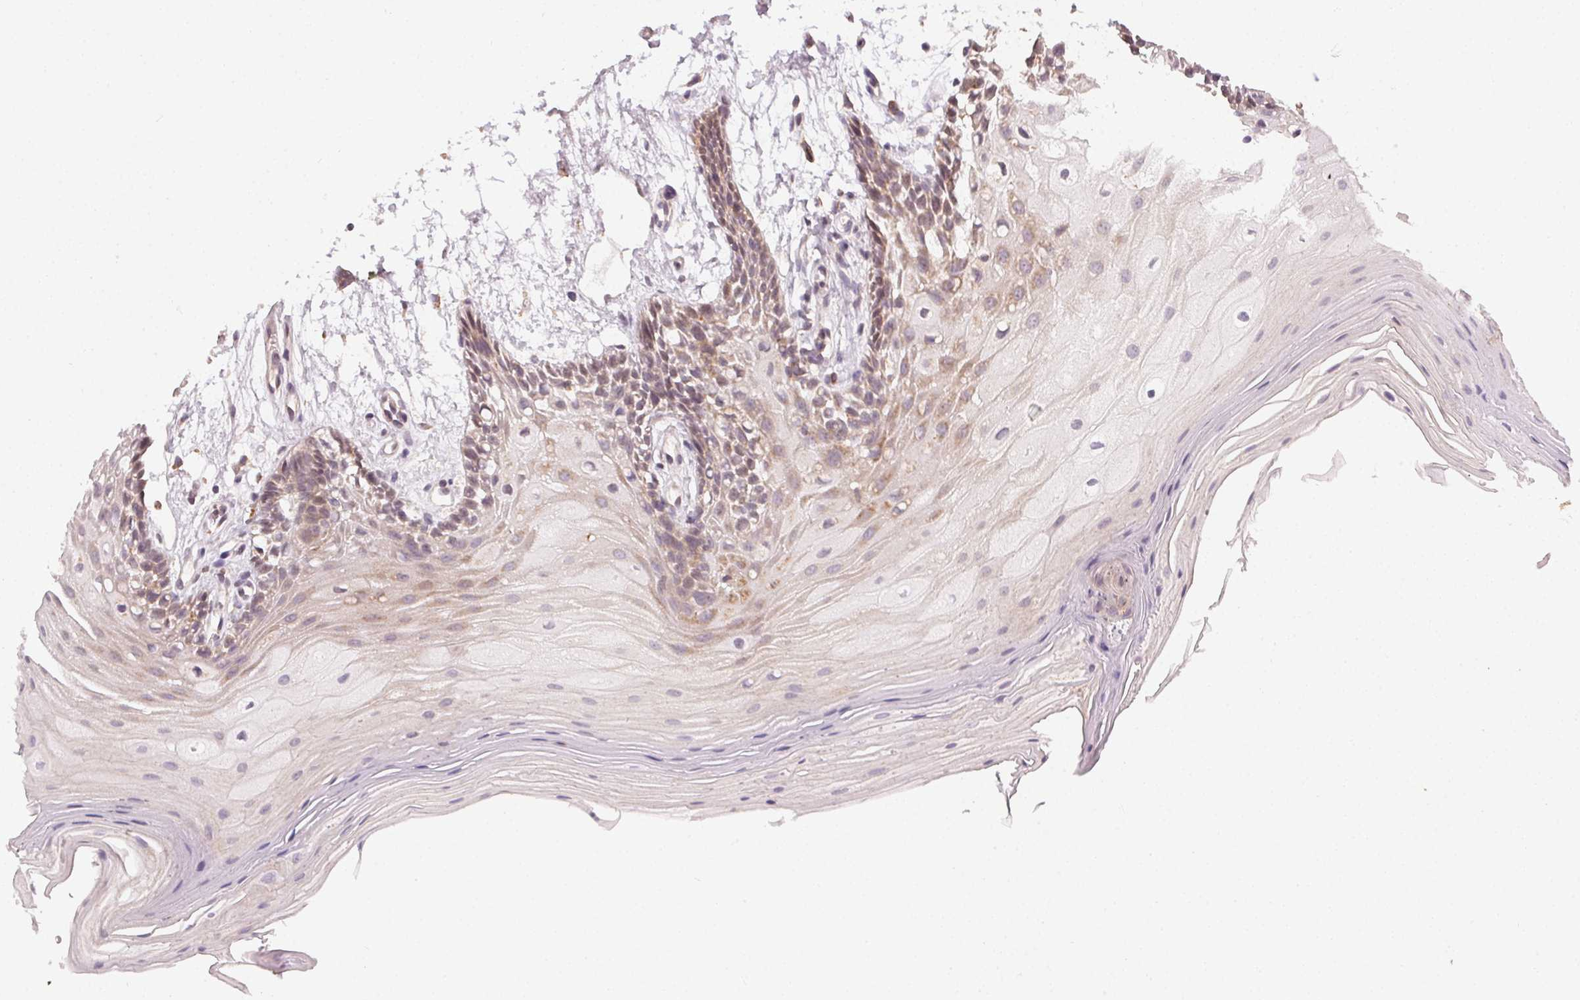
{"staining": {"intensity": "weak", "quantity": "<25%", "location": "cytoplasmic/membranous"}, "tissue": "oral mucosa", "cell_type": "Squamous epithelial cells", "image_type": "normal", "snomed": [{"axis": "morphology", "description": "Normal tissue, NOS"}, {"axis": "morphology", "description": "Squamous cell carcinoma, NOS"}, {"axis": "topography", "description": "Oral tissue"}, {"axis": "topography", "description": "Tounge, NOS"}, {"axis": "topography", "description": "Head-Neck"}], "caption": "Immunohistochemistry histopathology image of benign oral mucosa: human oral mucosa stained with DAB (3,3'-diaminobenzidine) exhibits no significant protein positivity in squamous epithelial cells.", "gene": "NCOA4", "patient": {"sex": "male", "age": 62}}